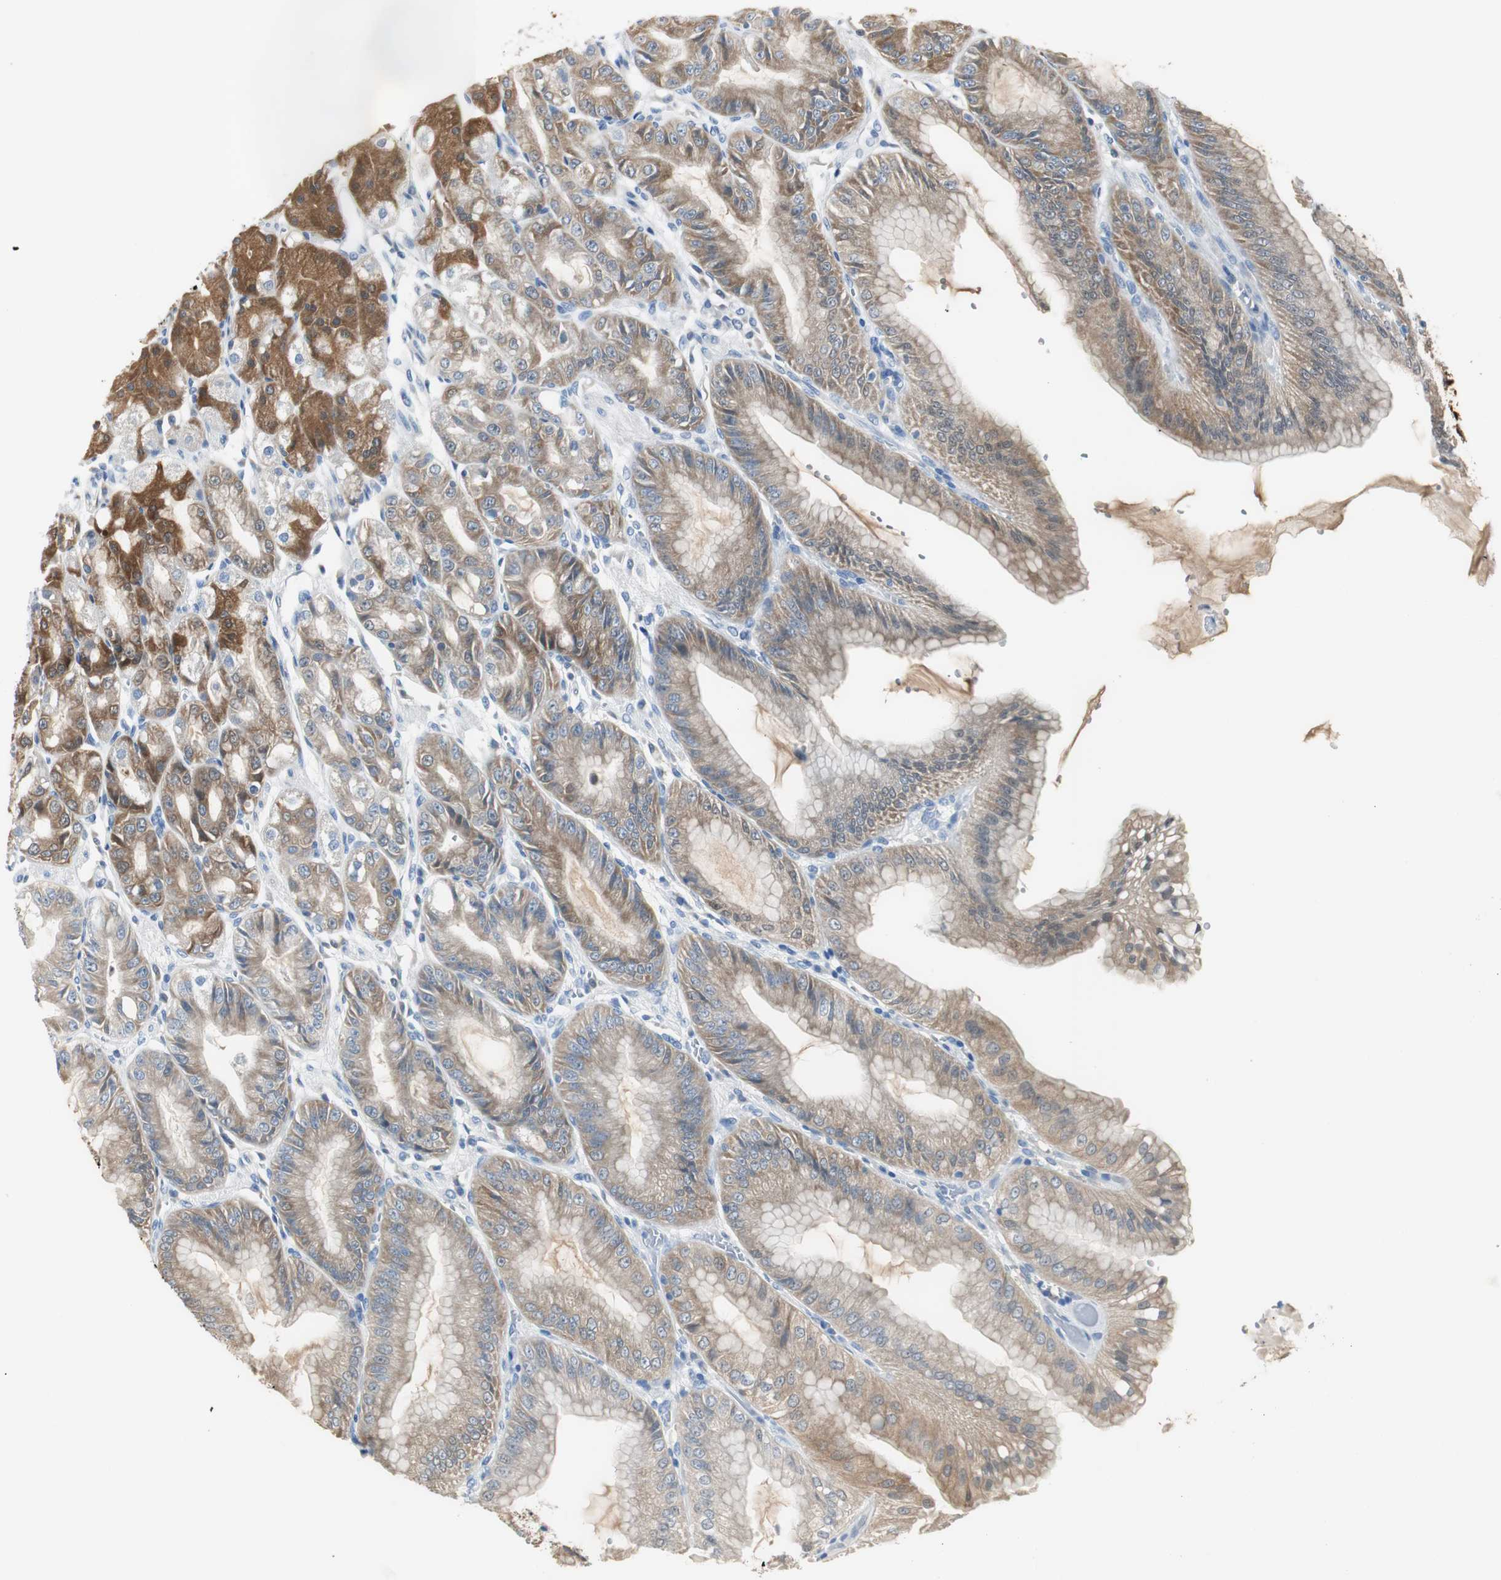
{"staining": {"intensity": "moderate", "quantity": "25%-75%", "location": "cytoplasmic/membranous,nuclear"}, "tissue": "stomach", "cell_type": "Glandular cells", "image_type": "normal", "snomed": [{"axis": "morphology", "description": "Normal tissue, NOS"}, {"axis": "topography", "description": "Stomach, lower"}], "caption": "Immunohistochemical staining of normal human stomach displays 25%-75% levels of moderate cytoplasmic/membranous,nuclear protein positivity in approximately 25%-75% of glandular cells. Using DAB (brown) and hematoxylin (blue) stains, captured at high magnification using brightfield microscopy.", "gene": "FBP1", "patient": {"sex": "male", "age": 71}}